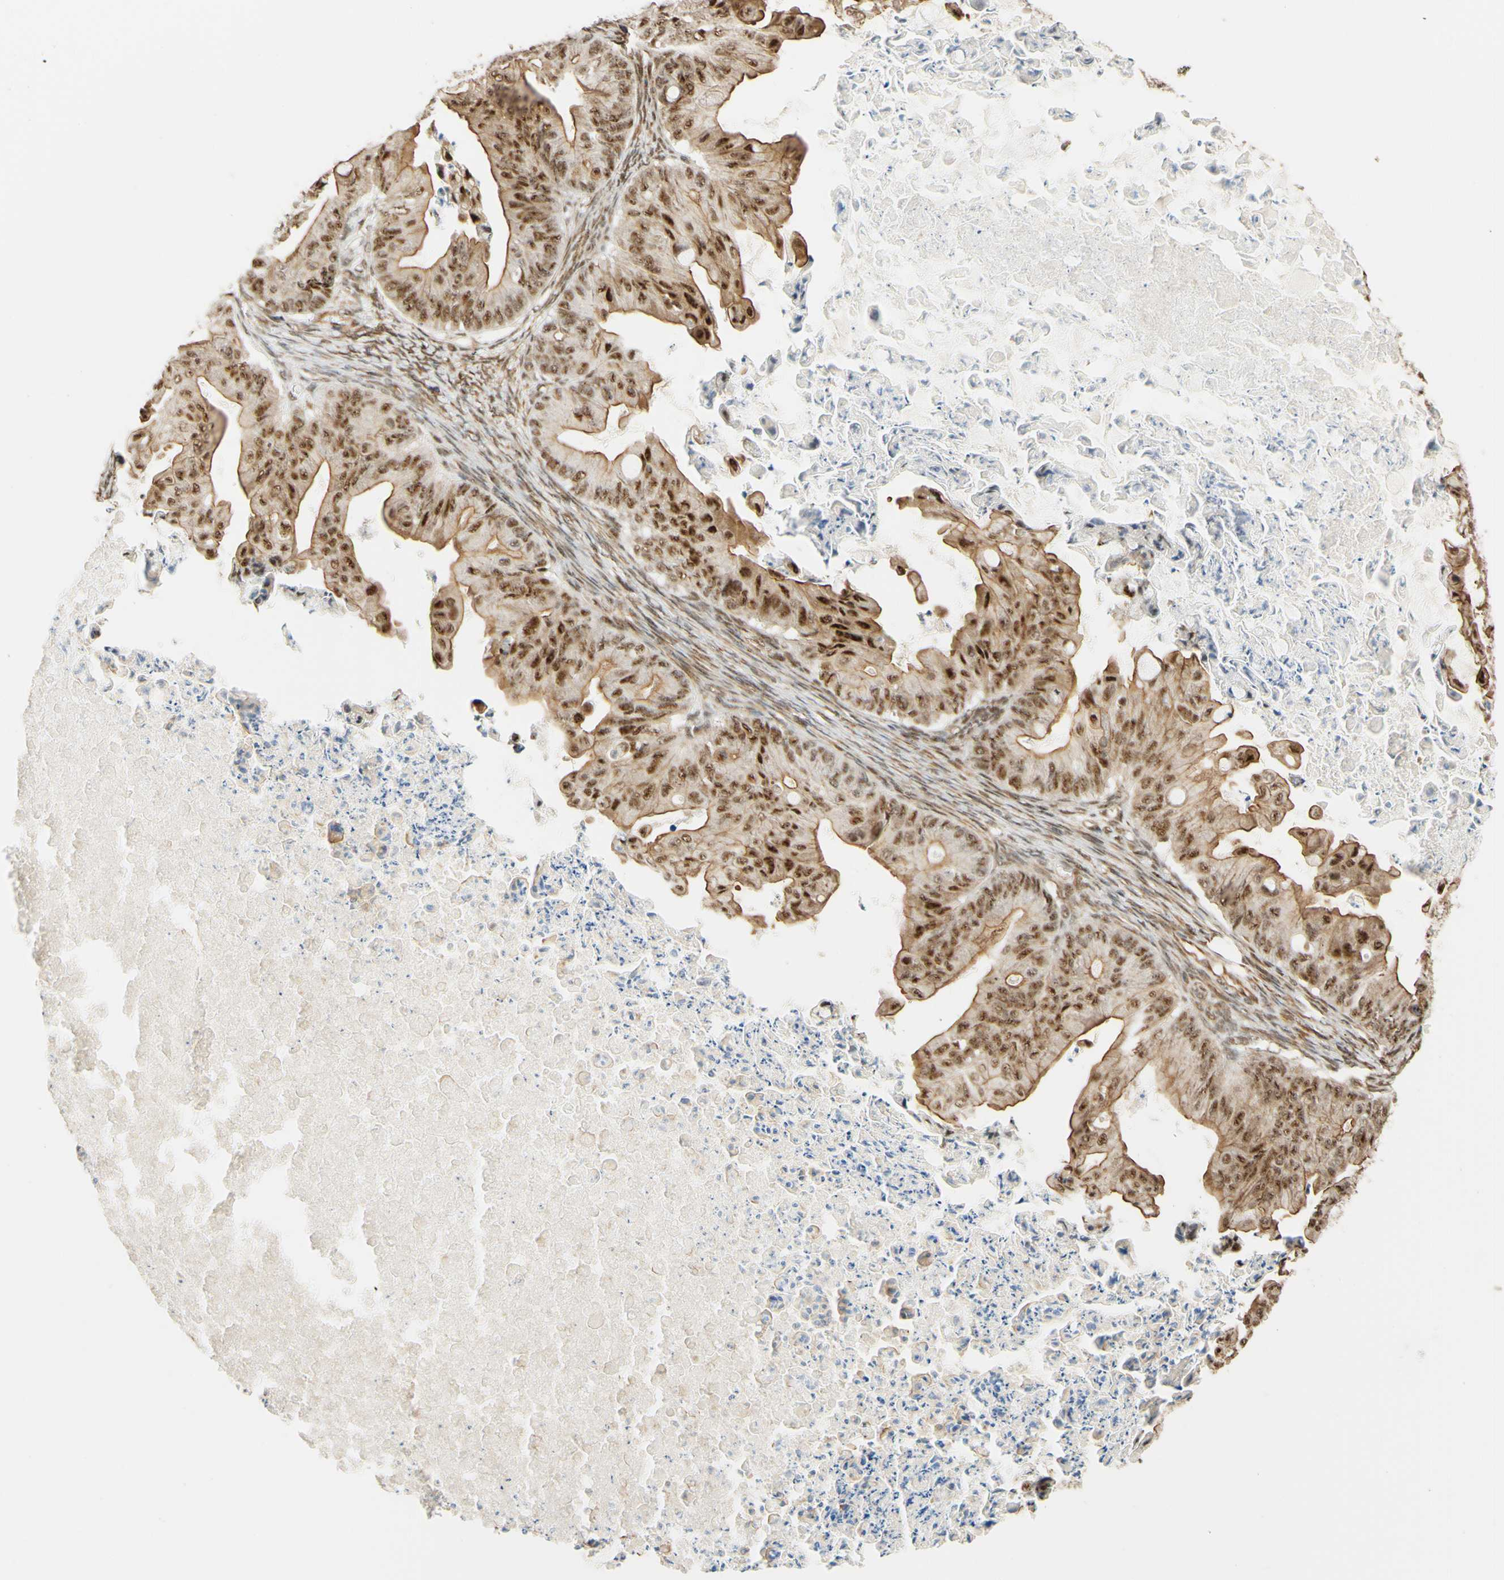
{"staining": {"intensity": "strong", "quantity": ">75%", "location": "nuclear"}, "tissue": "ovarian cancer", "cell_type": "Tumor cells", "image_type": "cancer", "snomed": [{"axis": "morphology", "description": "Cystadenocarcinoma, mucinous, NOS"}, {"axis": "topography", "description": "Ovary"}], "caption": "Human ovarian cancer (mucinous cystadenocarcinoma) stained with a protein marker reveals strong staining in tumor cells.", "gene": "SAP18", "patient": {"sex": "female", "age": 37}}